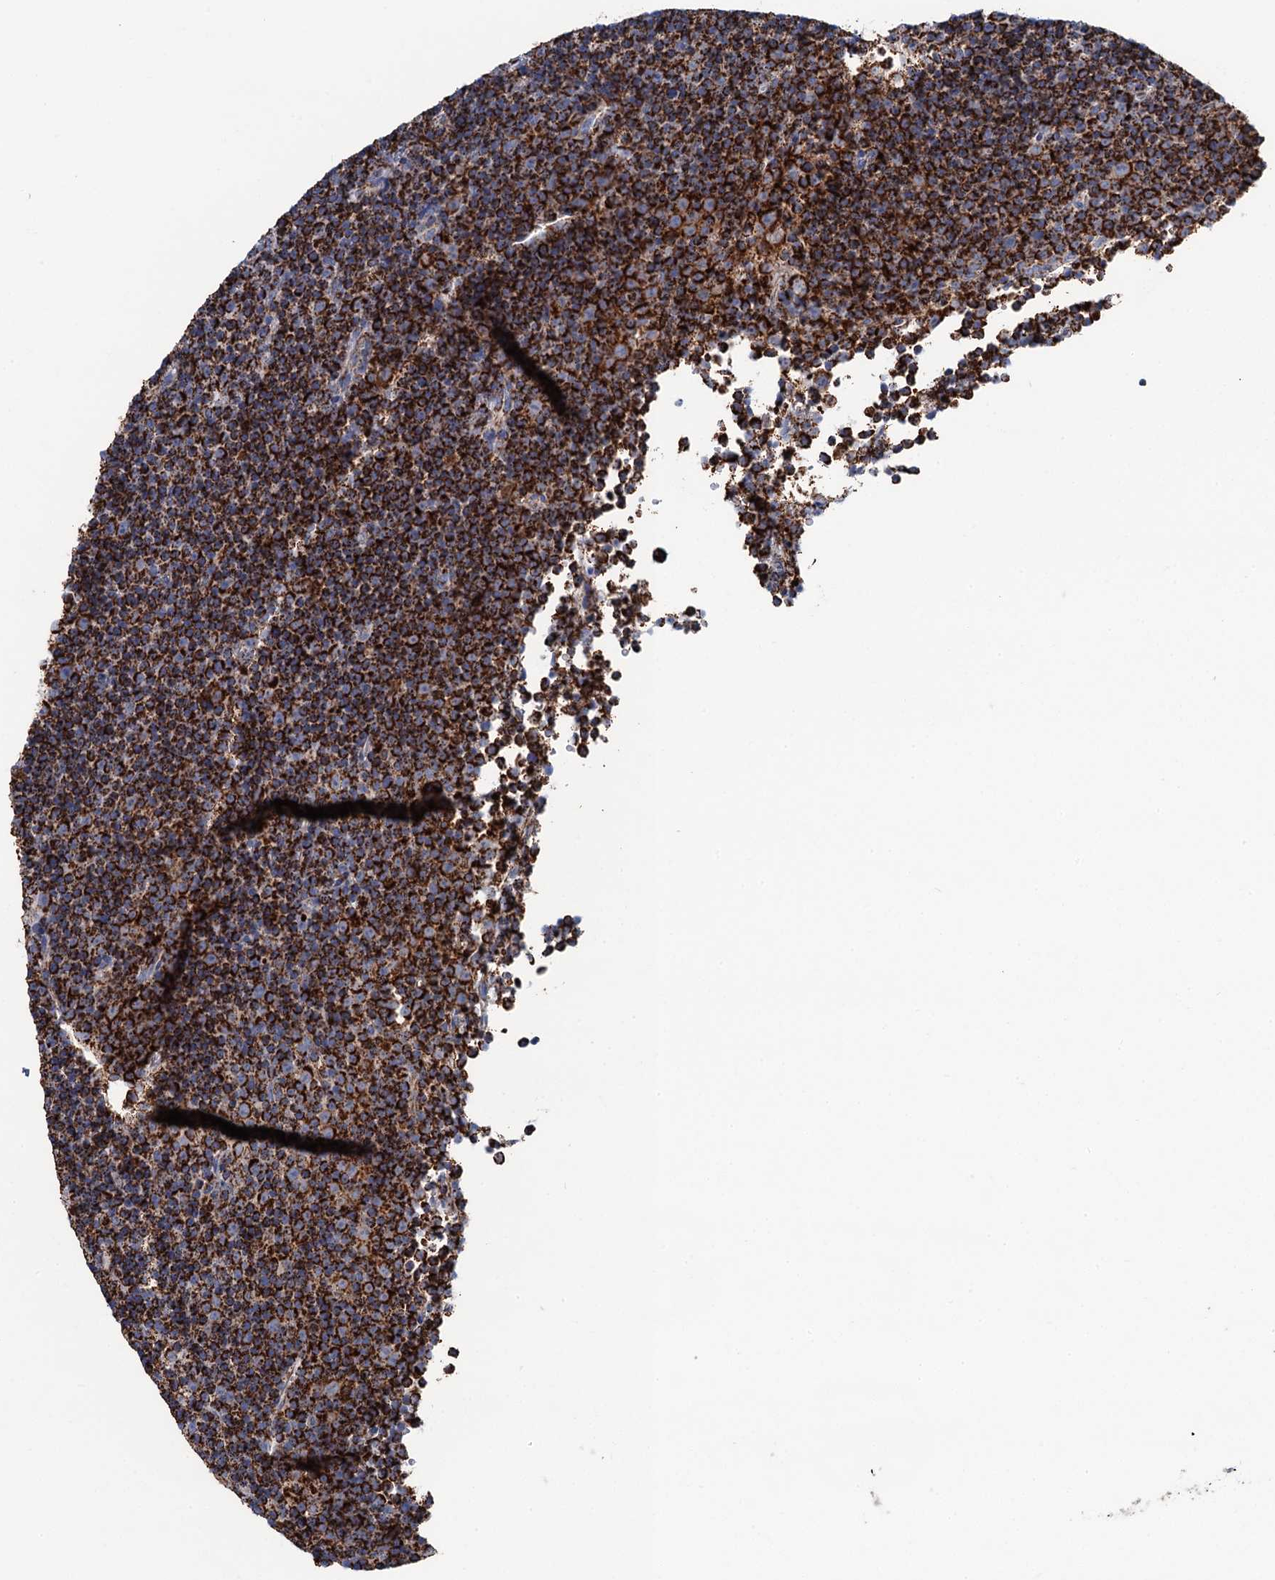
{"staining": {"intensity": "strong", "quantity": ">75%", "location": "cytoplasmic/membranous"}, "tissue": "lymphoma", "cell_type": "Tumor cells", "image_type": "cancer", "snomed": [{"axis": "morphology", "description": "Malignant lymphoma, non-Hodgkin's type, Low grade"}, {"axis": "topography", "description": "Lymph node"}], "caption": "Immunohistochemical staining of human malignant lymphoma, non-Hodgkin's type (low-grade) exhibits high levels of strong cytoplasmic/membranous staining in approximately >75% of tumor cells. Using DAB (3,3'-diaminobenzidine) (brown) and hematoxylin (blue) stains, captured at high magnification using brightfield microscopy.", "gene": "IVD", "patient": {"sex": "female", "age": 67}}